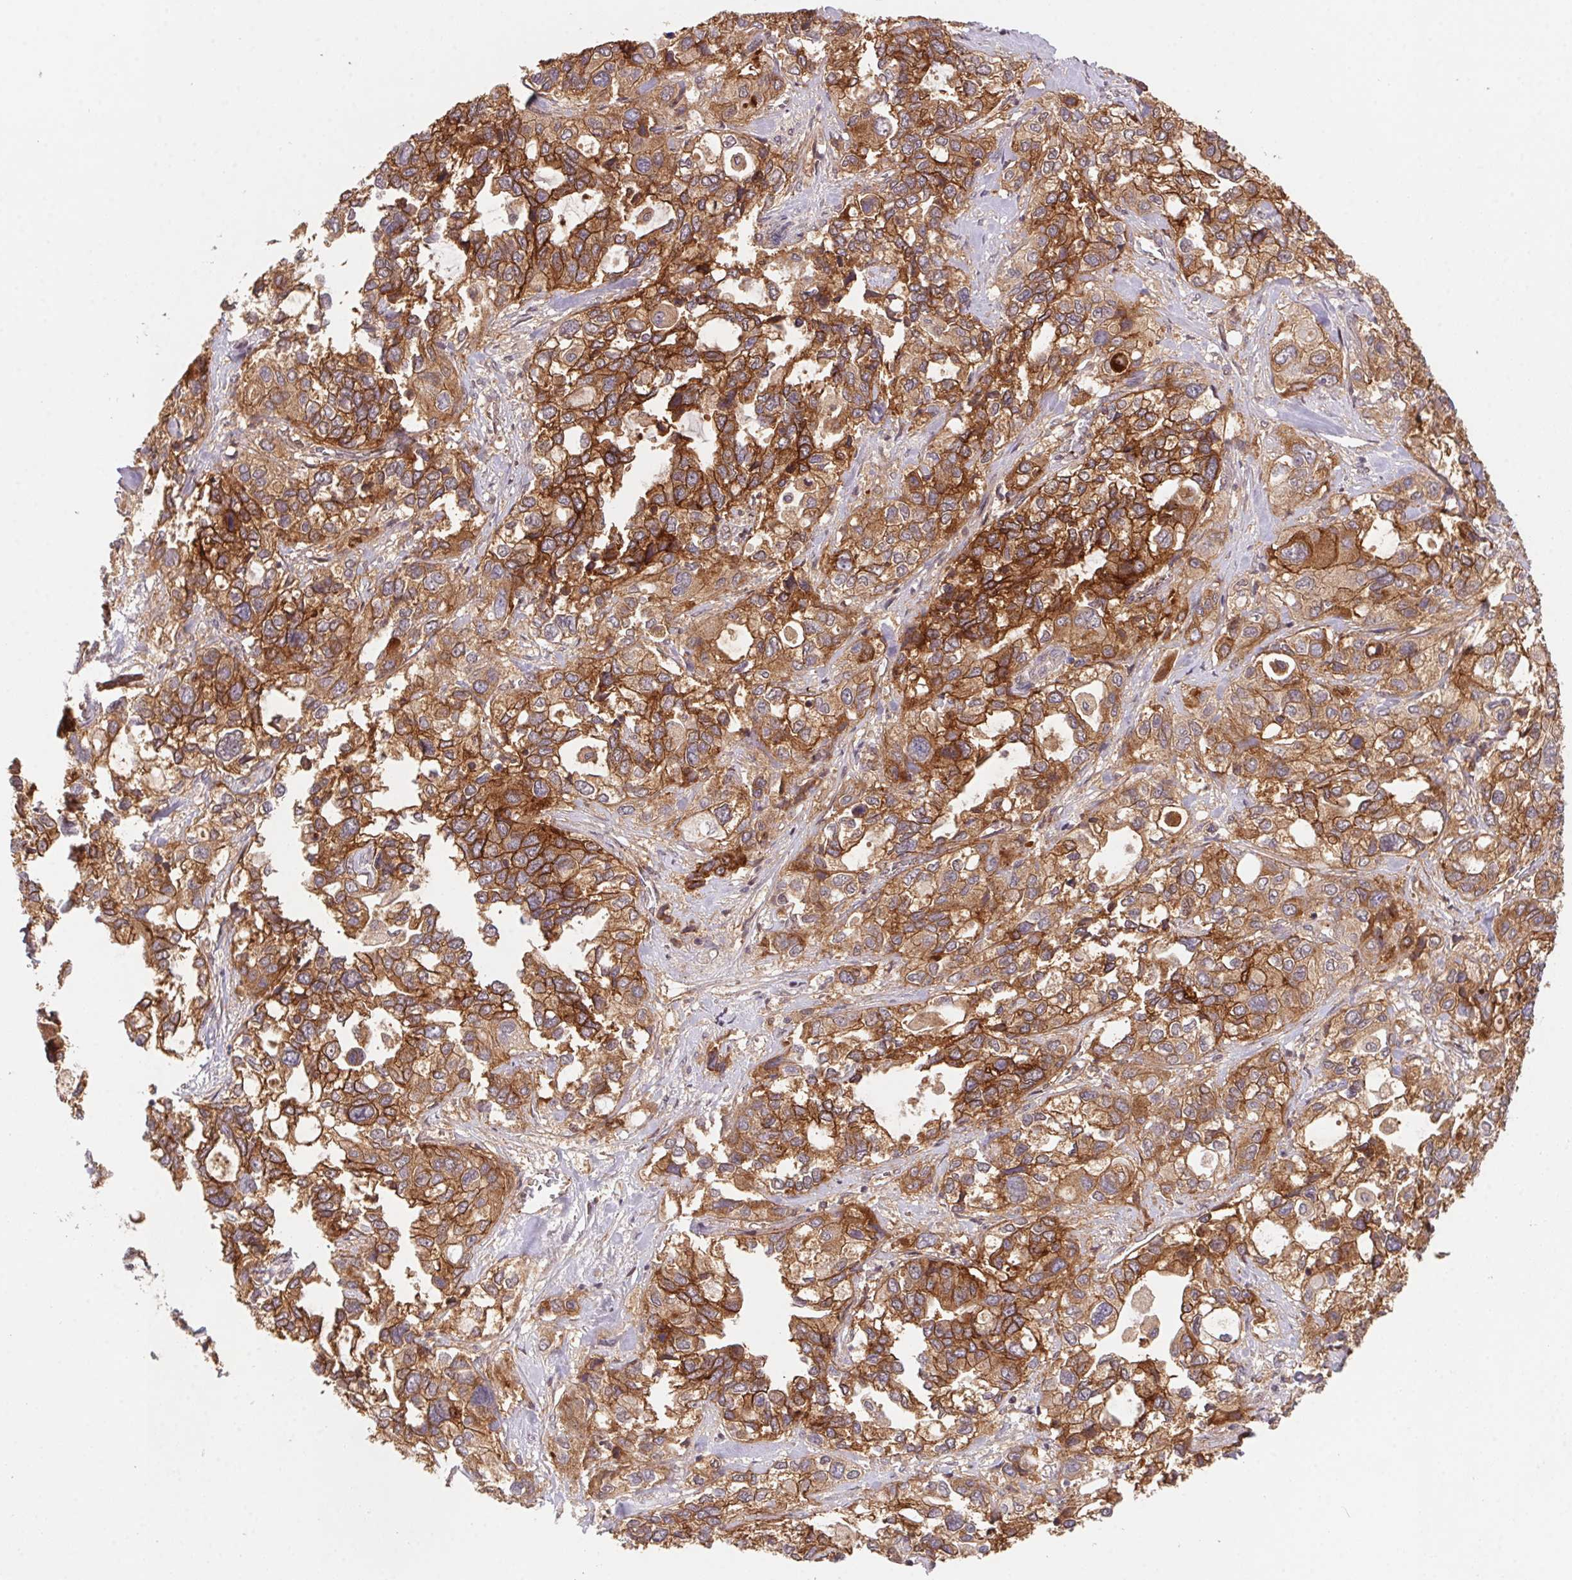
{"staining": {"intensity": "moderate", "quantity": ">75%", "location": "cytoplasmic/membranous"}, "tissue": "stomach cancer", "cell_type": "Tumor cells", "image_type": "cancer", "snomed": [{"axis": "morphology", "description": "Adenocarcinoma, NOS"}, {"axis": "topography", "description": "Stomach, upper"}], "caption": "The immunohistochemical stain shows moderate cytoplasmic/membranous positivity in tumor cells of stomach adenocarcinoma tissue.", "gene": "SLC52A2", "patient": {"sex": "female", "age": 81}}